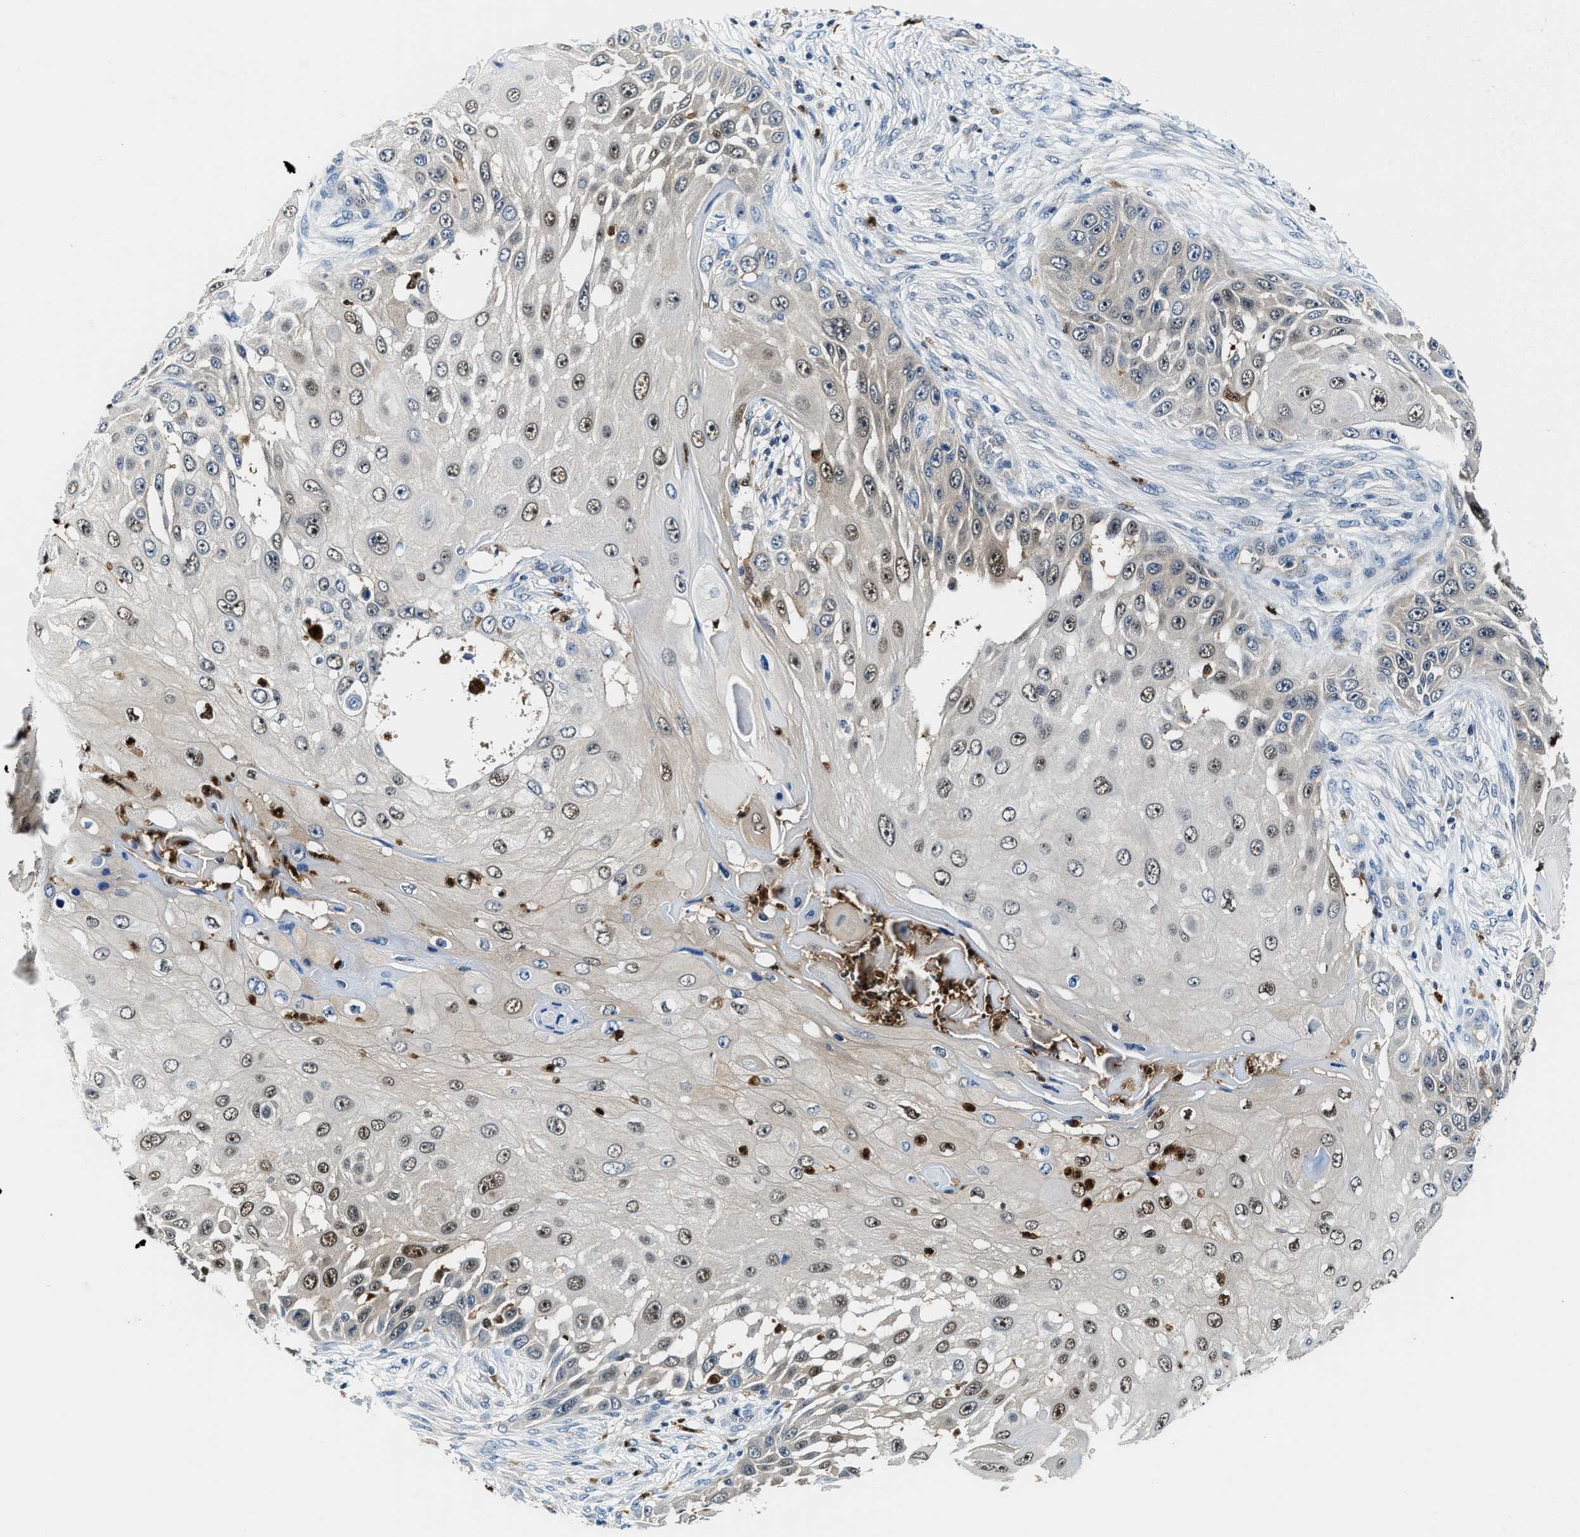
{"staining": {"intensity": "moderate", "quantity": "<25%", "location": "nuclear"}, "tissue": "skin cancer", "cell_type": "Tumor cells", "image_type": "cancer", "snomed": [{"axis": "morphology", "description": "Squamous cell carcinoma, NOS"}, {"axis": "topography", "description": "Skin"}], "caption": "Immunohistochemical staining of human skin squamous cell carcinoma displays low levels of moderate nuclear protein expression in approximately <25% of tumor cells. (Brightfield microscopy of DAB IHC at high magnification).", "gene": "LTA4H", "patient": {"sex": "female", "age": 44}}